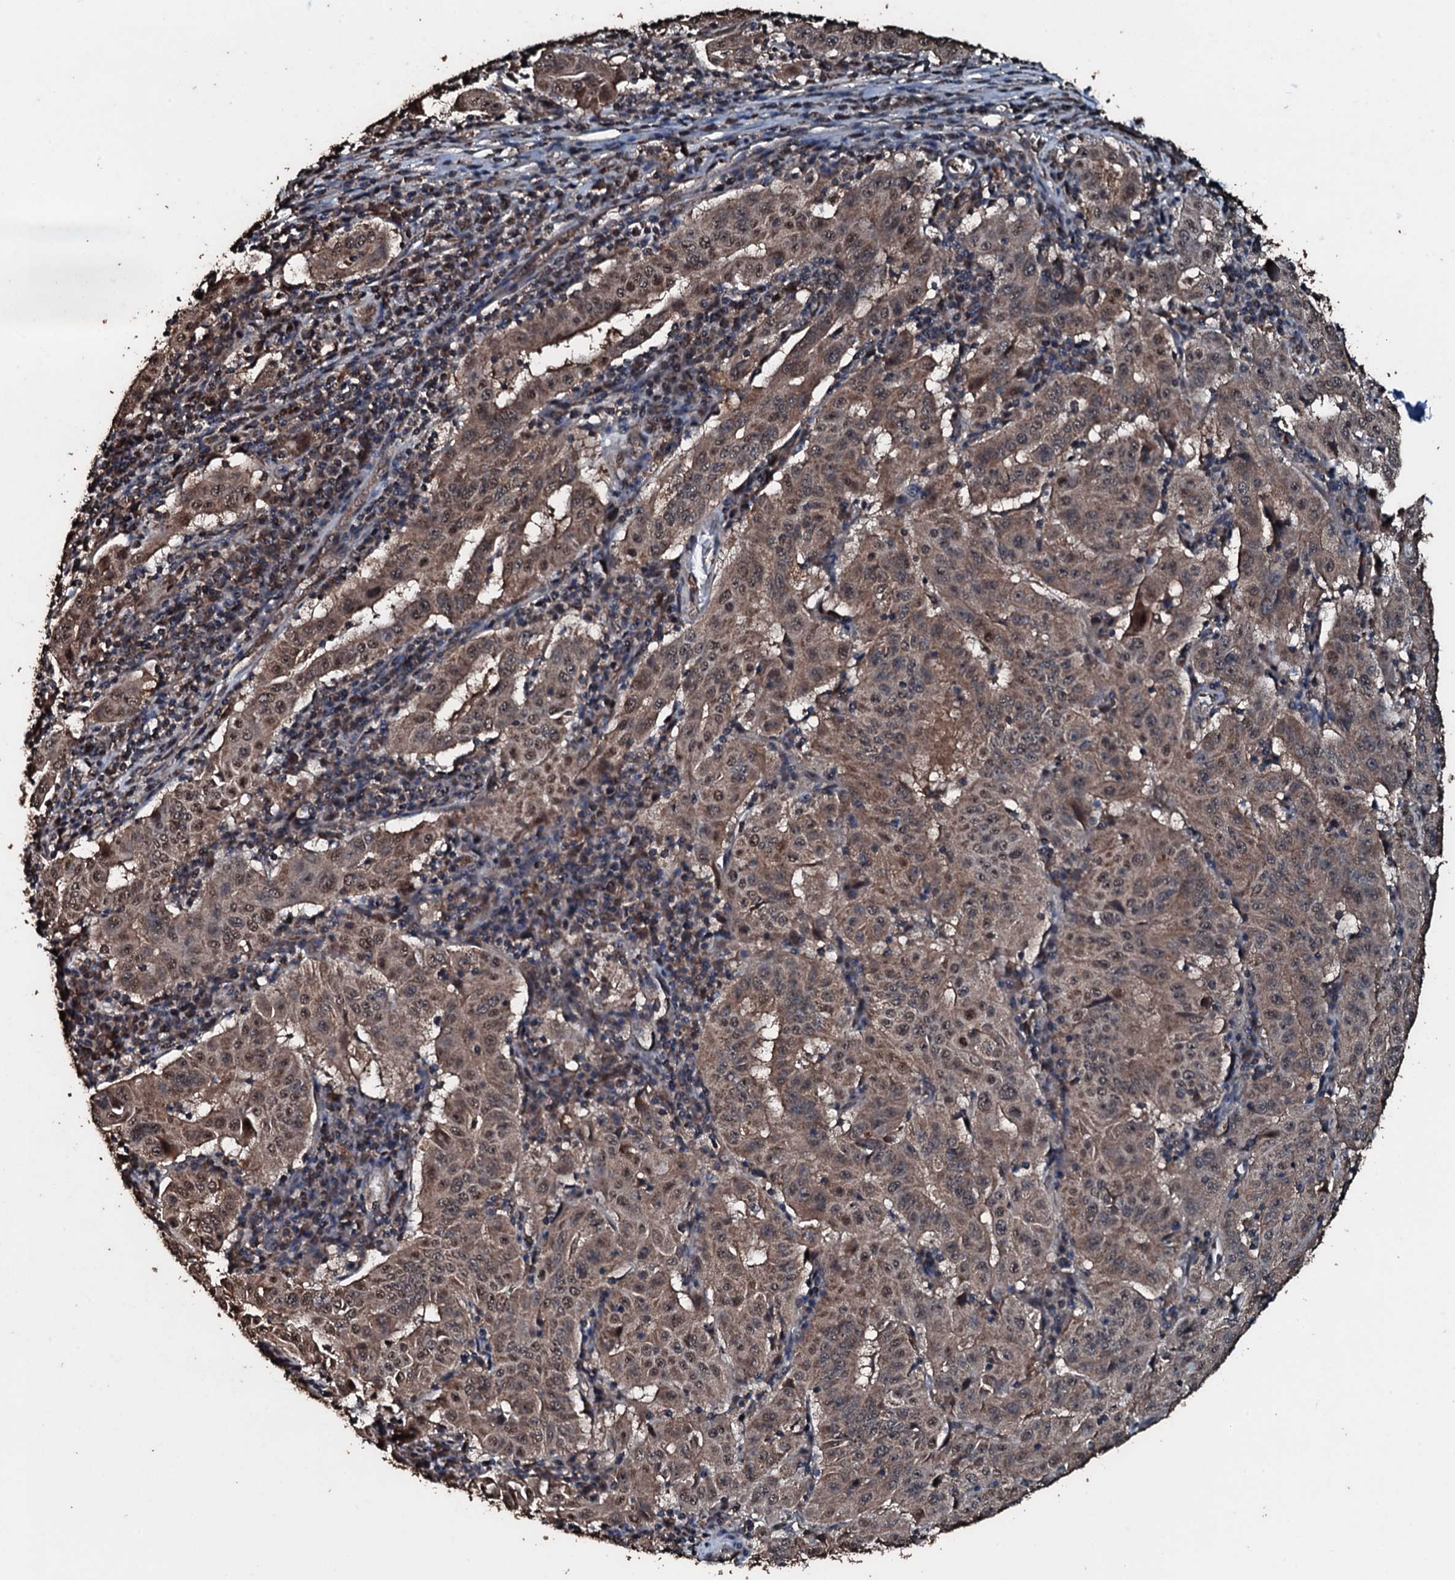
{"staining": {"intensity": "weak", "quantity": ">75%", "location": "cytoplasmic/membranous,nuclear"}, "tissue": "pancreatic cancer", "cell_type": "Tumor cells", "image_type": "cancer", "snomed": [{"axis": "morphology", "description": "Adenocarcinoma, NOS"}, {"axis": "topography", "description": "Pancreas"}], "caption": "Weak cytoplasmic/membranous and nuclear positivity is present in about >75% of tumor cells in pancreatic cancer (adenocarcinoma). (IHC, brightfield microscopy, high magnification).", "gene": "FAAP24", "patient": {"sex": "male", "age": 63}}